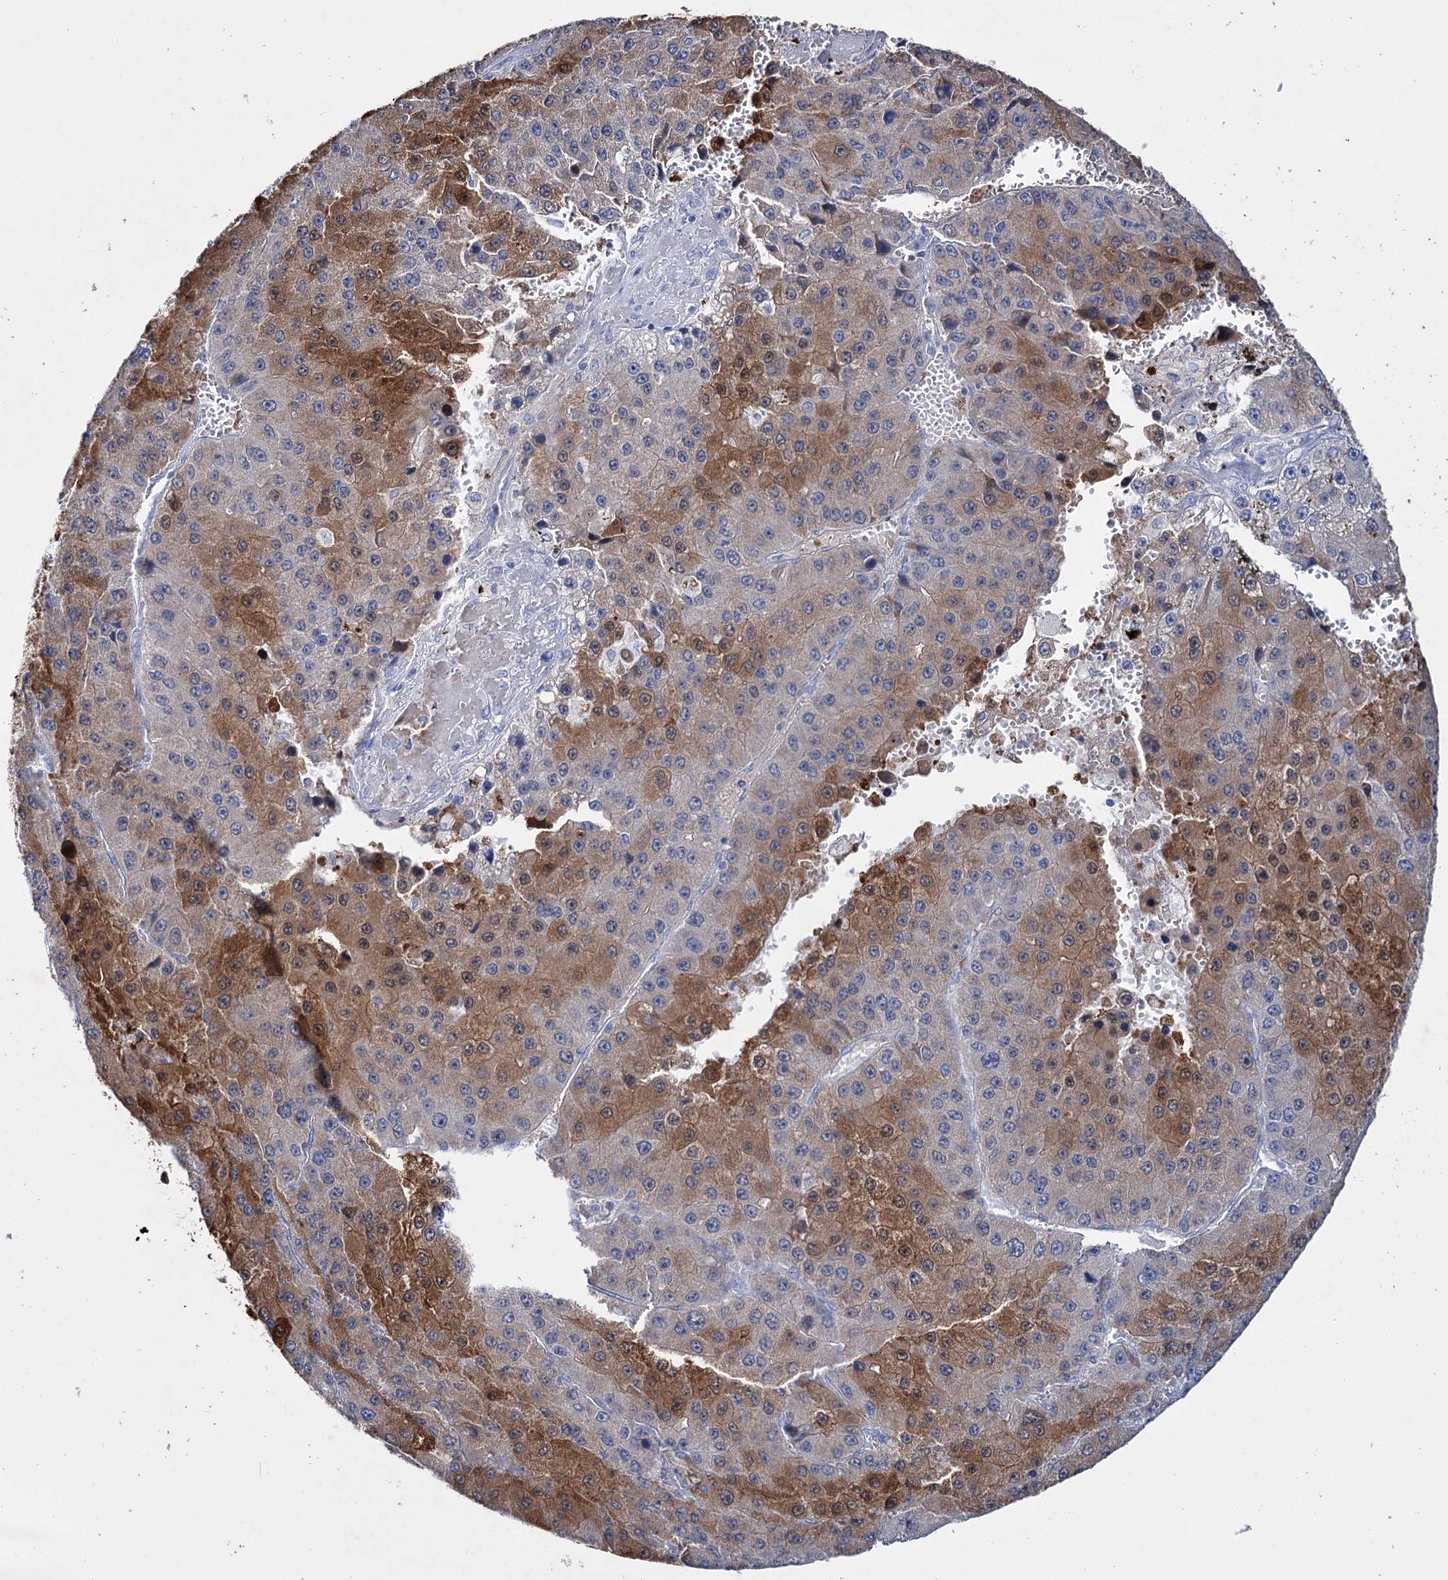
{"staining": {"intensity": "strong", "quantity": "25%-75%", "location": "cytoplasmic/membranous"}, "tissue": "liver cancer", "cell_type": "Tumor cells", "image_type": "cancer", "snomed": [{"axis": "morphology", "description": "Carcinoma, Hepatocellular, NOS"}, {"axis": "topography", "description": "Liver"}], "caption": "Protein staining by immunohistochemistry (IHC) exhibits strong cytoplasmic/membranous positivity in approximately 25%-75% of tumor cells in liver cancer.", "gene": "LYZL4", "patient": {"sex": "female", "age": 73}}